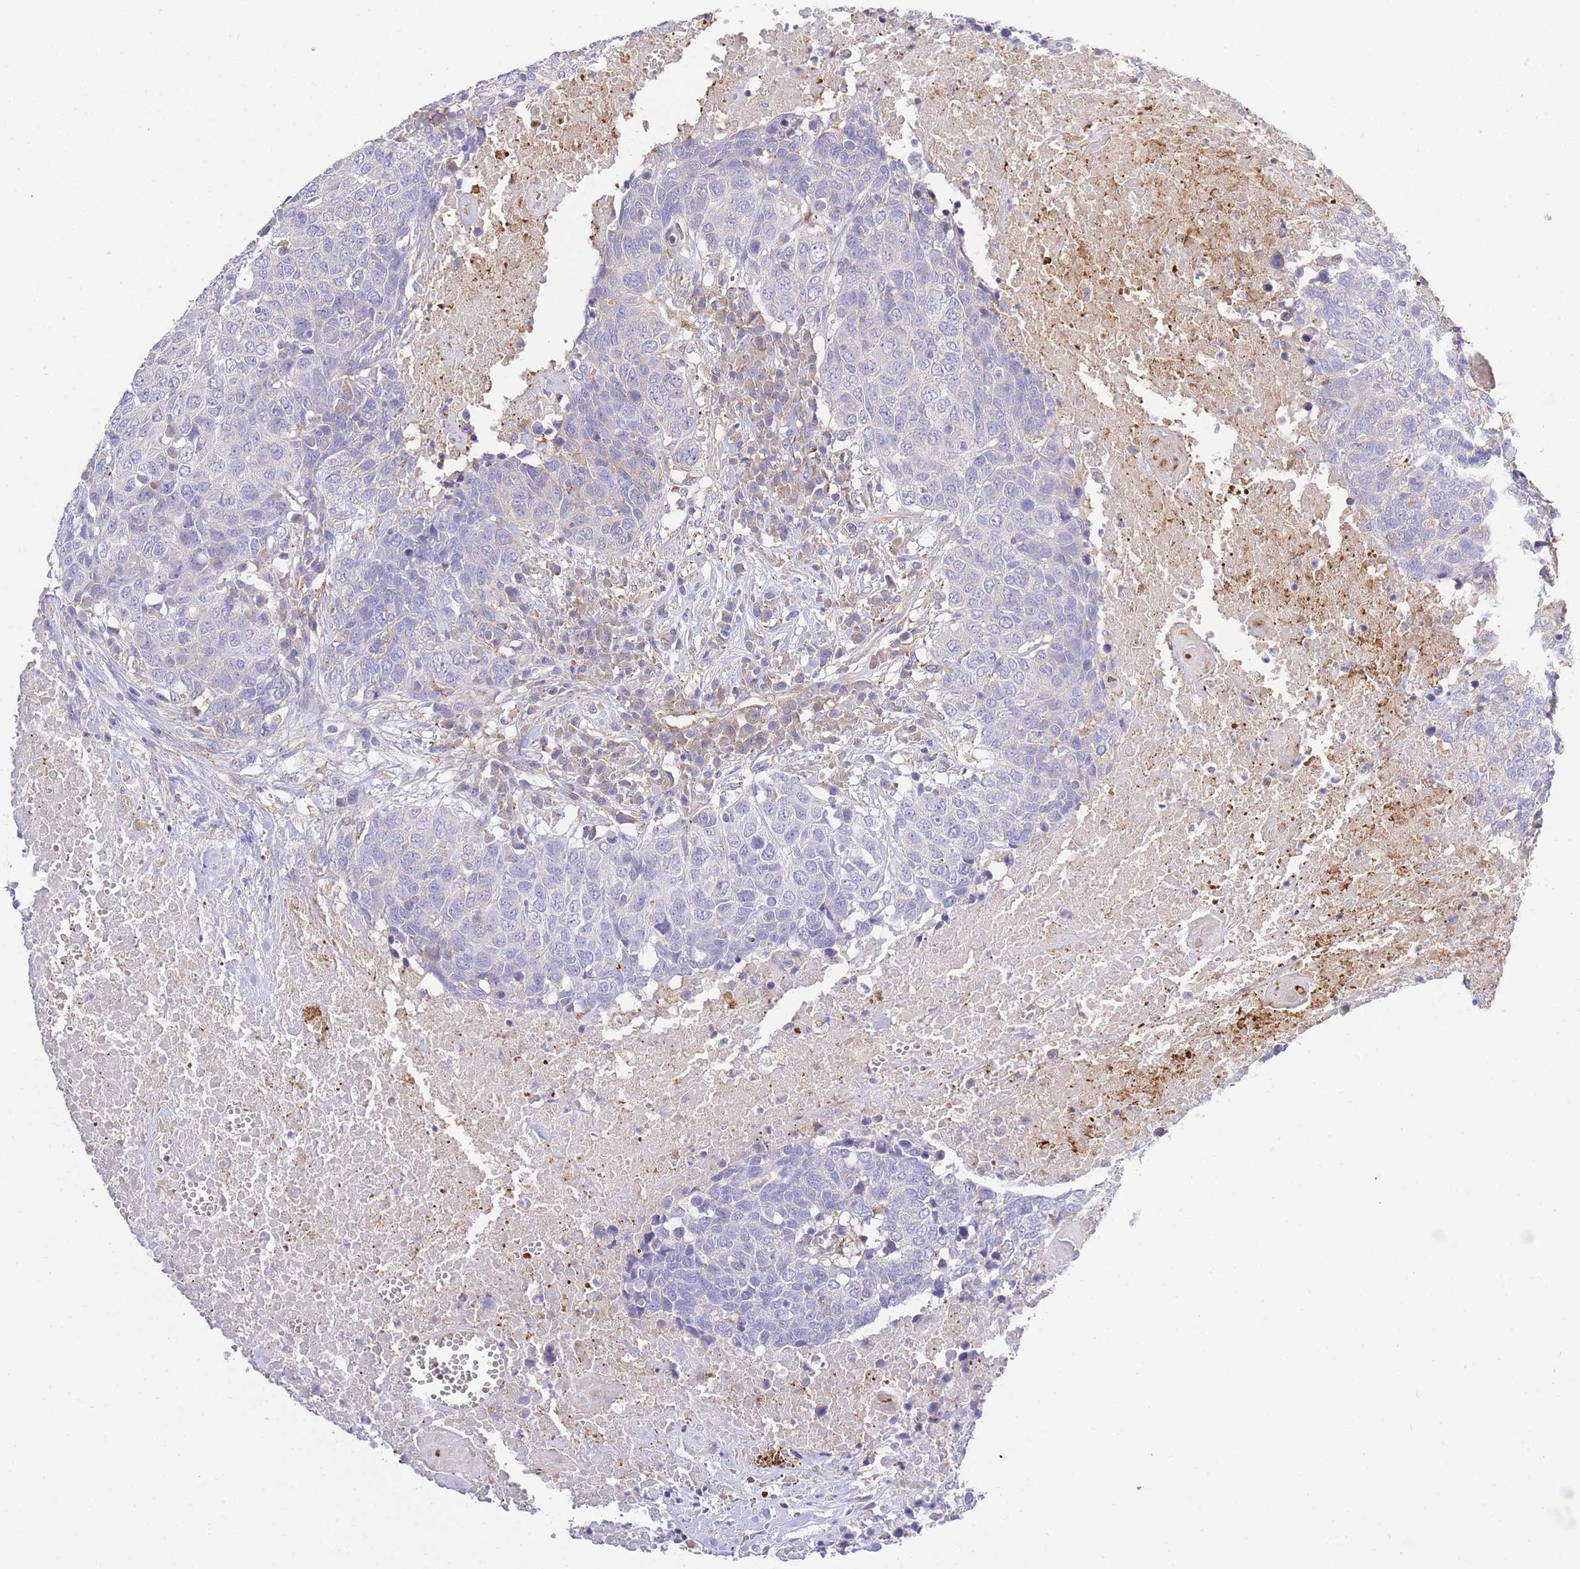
{"staining": {"intensity": "moderate", "quantity": "<25%", "location": "cytoplasmic/membranous"}, "tissue": "head and neck cancer", "cell_type": "Tumor cells", "image_type": "cancer", "snomed": [{"axis": "morphology", "description": "Adenocarcinoma, NOS"}, {"axis": "topography", "description": "Head-Neck"}], "caption": "Tumor cells show low levels of moderate cytoplasmic/membranous positivity in about <25% of cells in human head and neck adenocarcinoma.", "gene": "INSYN2B", "patient": {"sex": "male", "age": 66}}